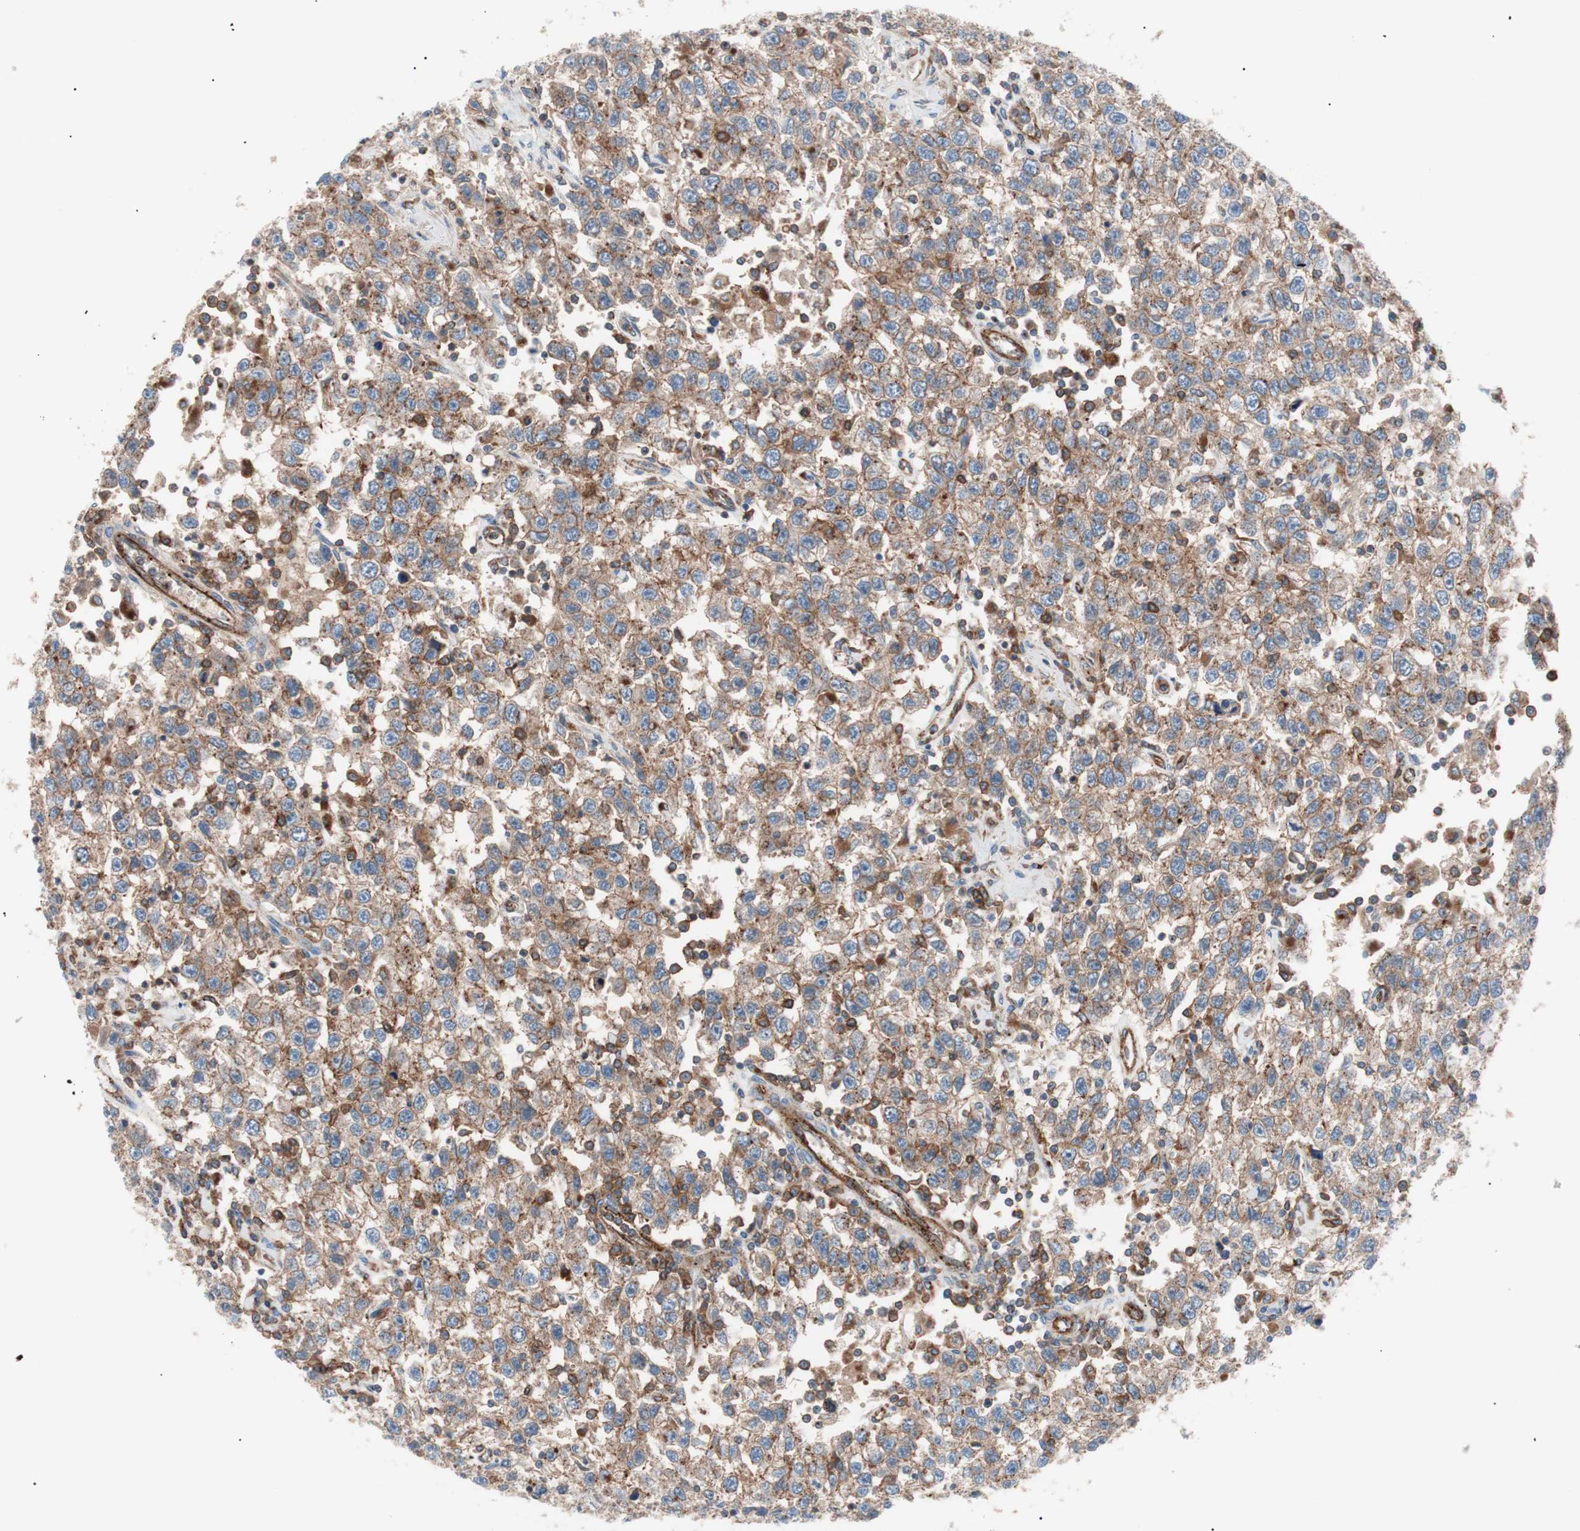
{"staining": {"intensity": "moderate", "quantity": ">75%", "location": "cytoplasmic/membranous"}, "tissue": "testis cancer", "cell_type": "Tumor cells", "image_type": "cancer", "snomed": [{"axis": "morphology", "description": "Seminoma, NOS"}, {"axis": "topography", "description": "Testis"}], "caption": "Seminoma (testis) stained for a protein shows moderate cytoplasmic/membranous positivity in tumor cells. The staining is performed using DAB (3,3'-diaminobenzidine) brown chromogen to label protein expression. The nuclei are counter-stained blue using hematoxylin.", "gene": "FLOT2", "patient": {"sex": "male", "age": 41}}